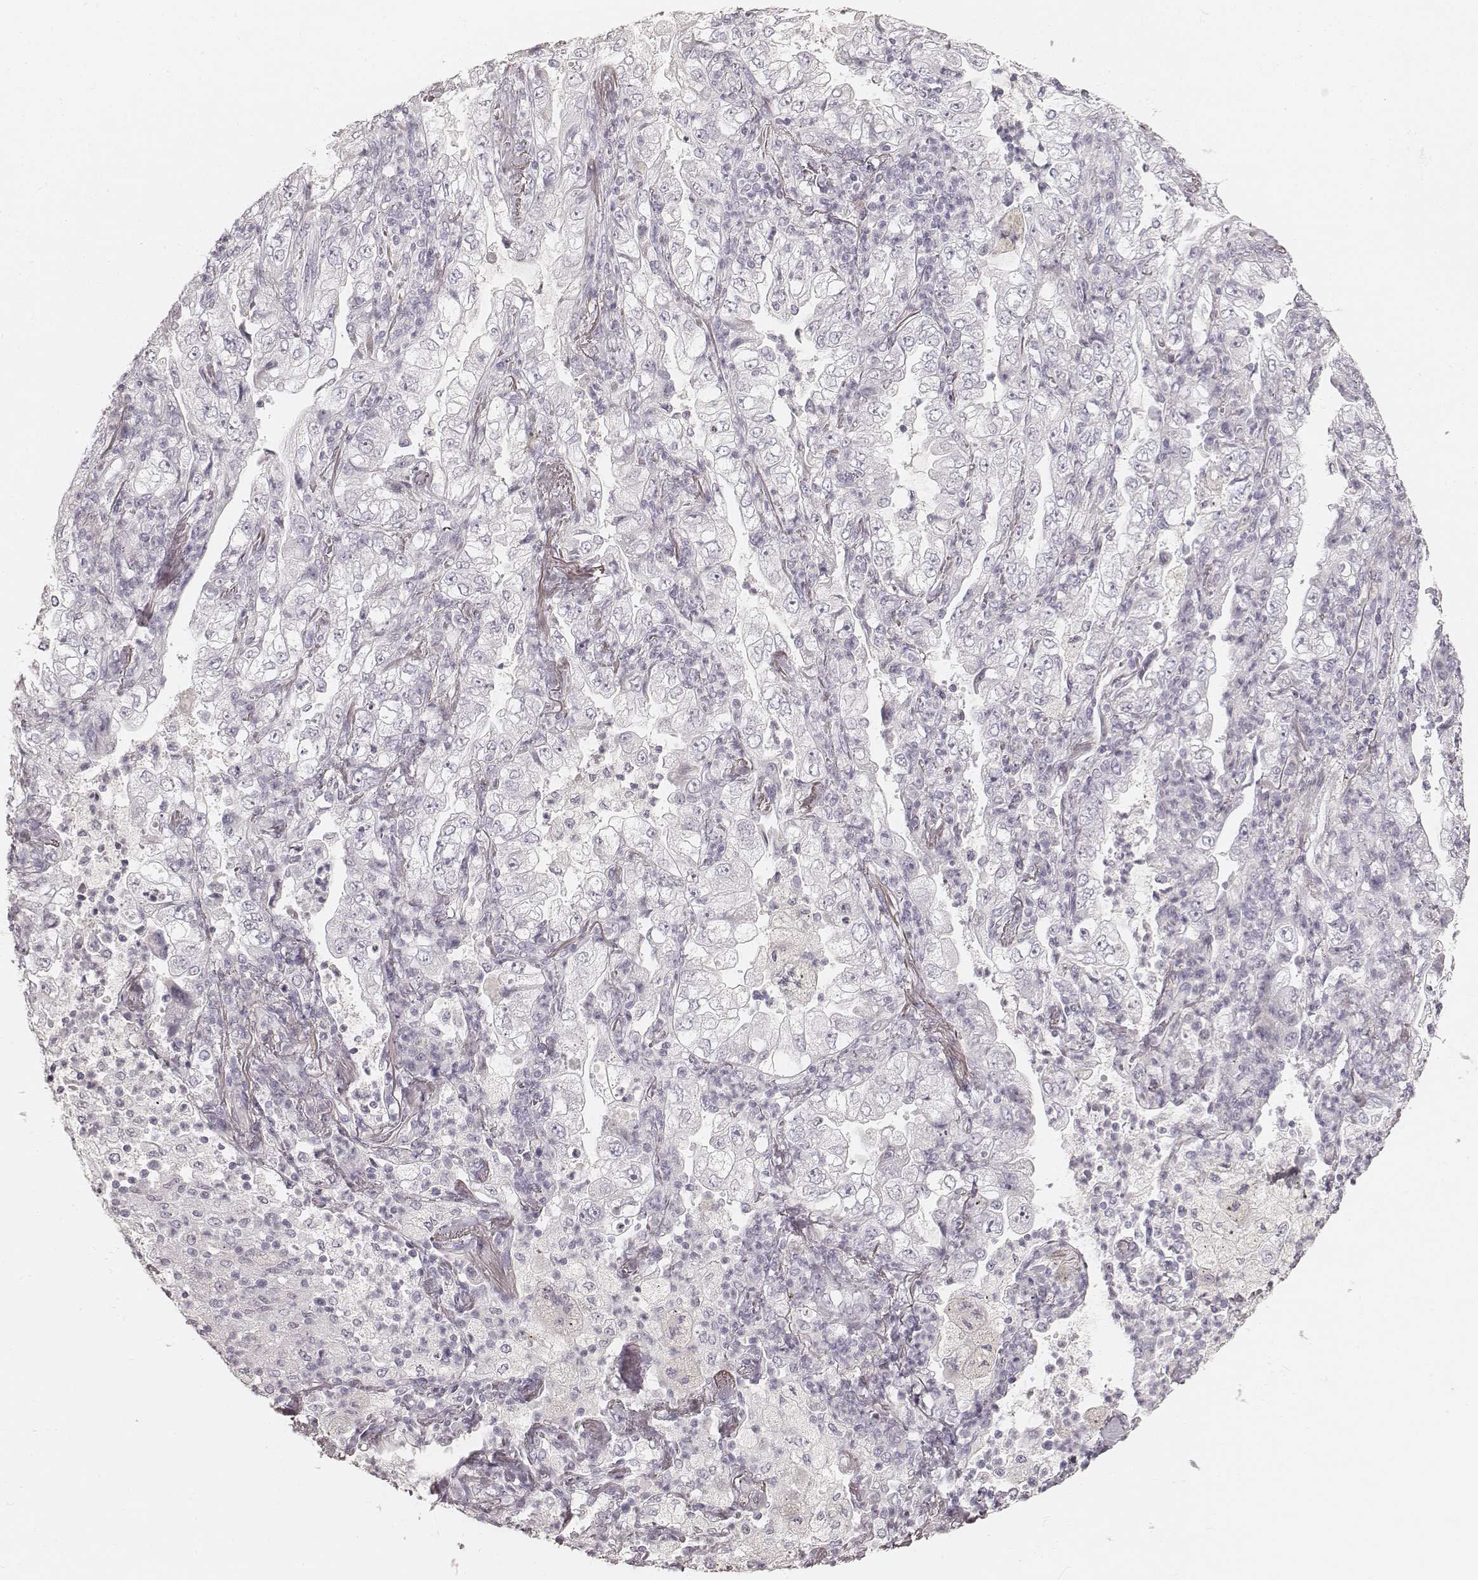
{"staining": {"intensity": "negative", "quantity": "none", "location": "none"}, "tissue": "lung cancer", "cell_type": "Tumor cells", "image_type": "cancer", "snomed": [{"axis": "morphology", "description": "Adenocarcinoma, NOS"}, {"axis": "topography", "description": "Lung"}], "caption": "Human adenocarcinoma (lung) stained for a protein using immunohistochemistry (IHC) reveals no expression in tumor cells.", "gene": "KRT26", "patient": {"sex": "female", "age": 73}}